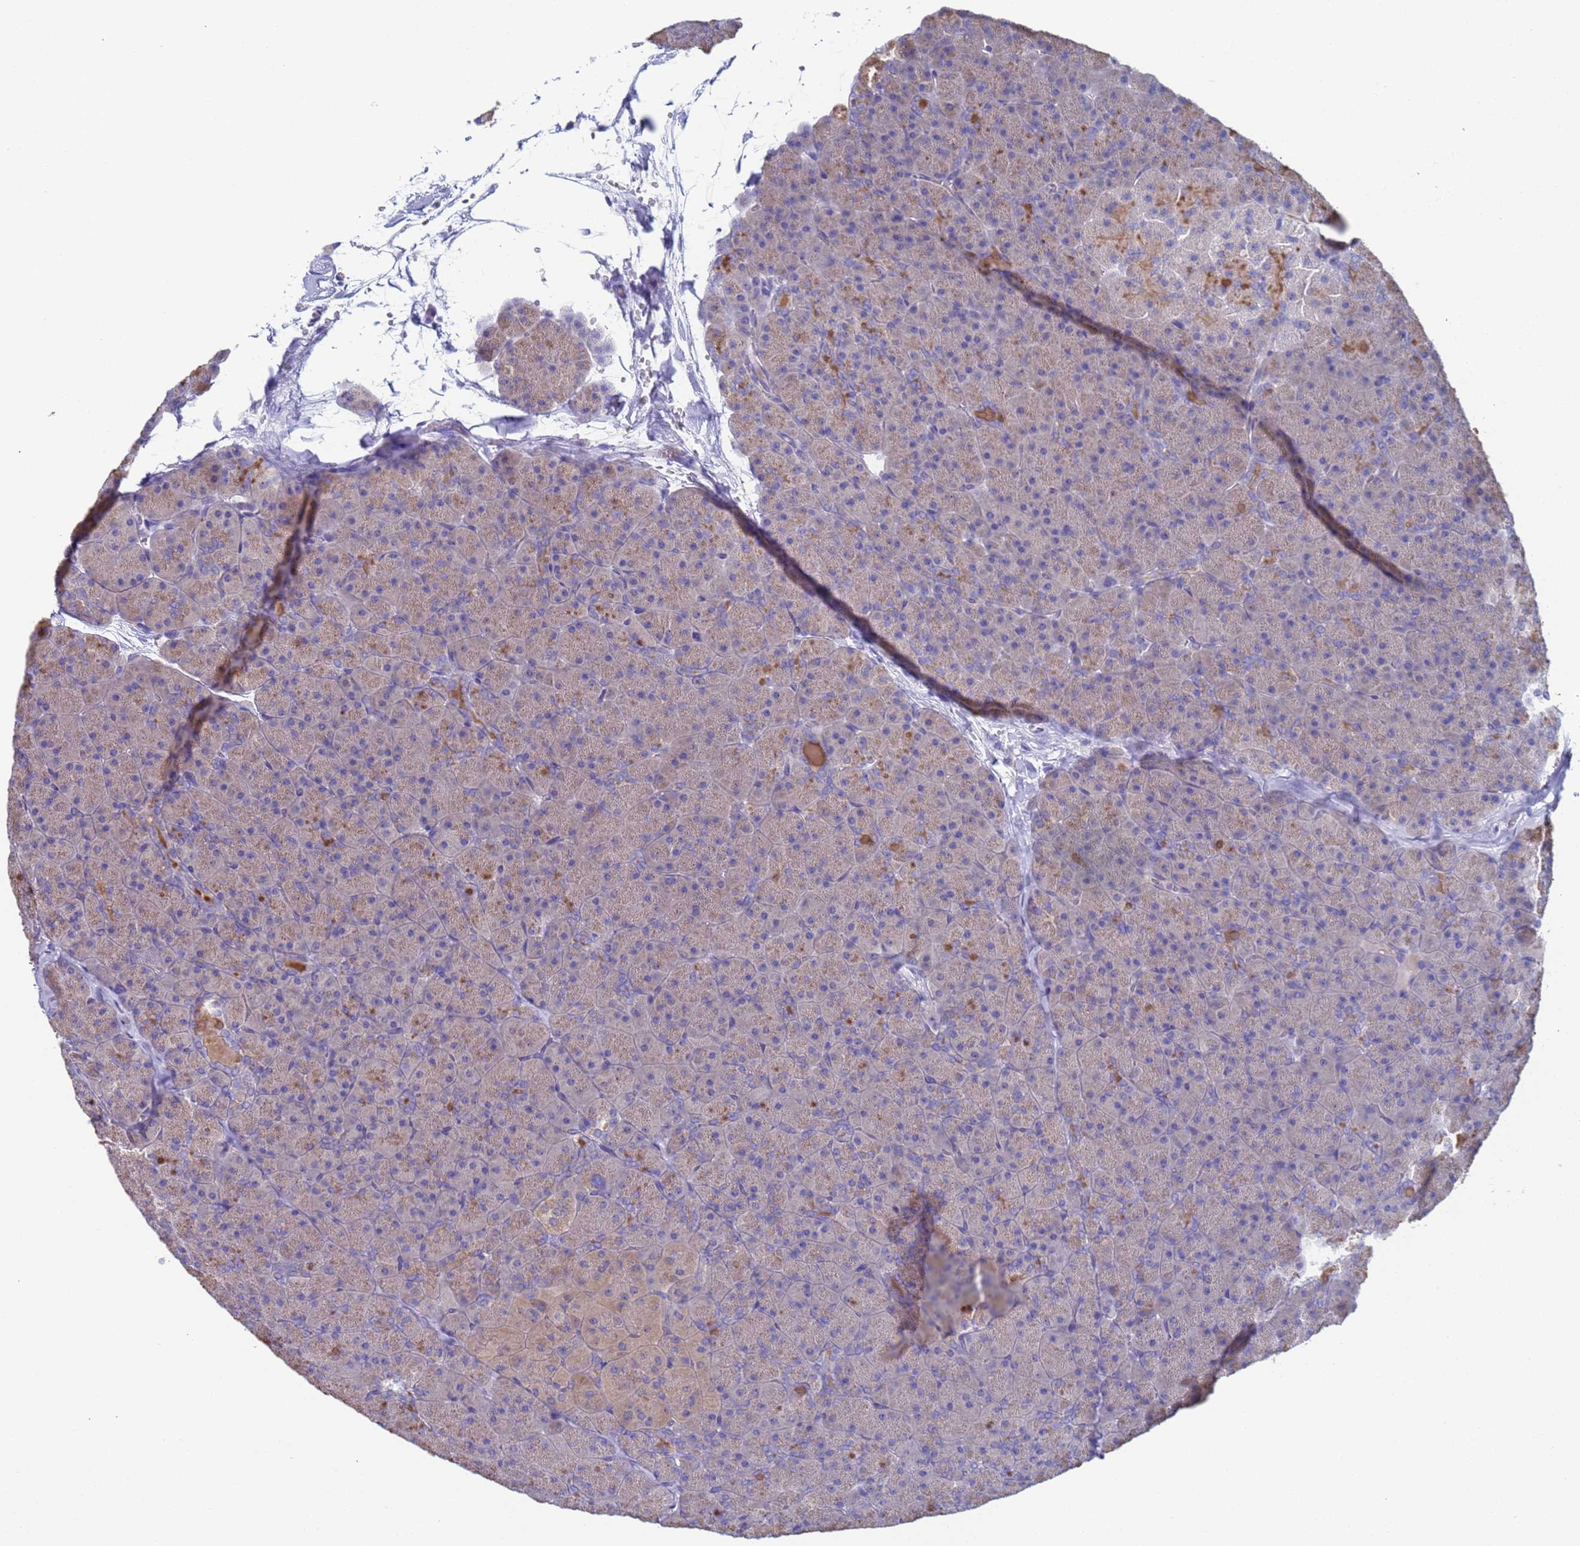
{"staining": {"intensity": "weak", "quantity": "25%-75%", "location": "cytoplasmic/membranous"}, "tissue": "pancreas", "cell_type": "Exocrine glandular cells", "image_type": "normal", "snomed": [{"axis": "morphology", "description": "Normal tissue, NOS"}, {"axis": "topography", "description": "Pancreas"}], "caption": "Pancreas stained for a protein reveals weak cytoplasmic/membranous positivity in exocrine glandular cells.", "gene": "PET117", "patient": {"sex": "male", "age": 36}}